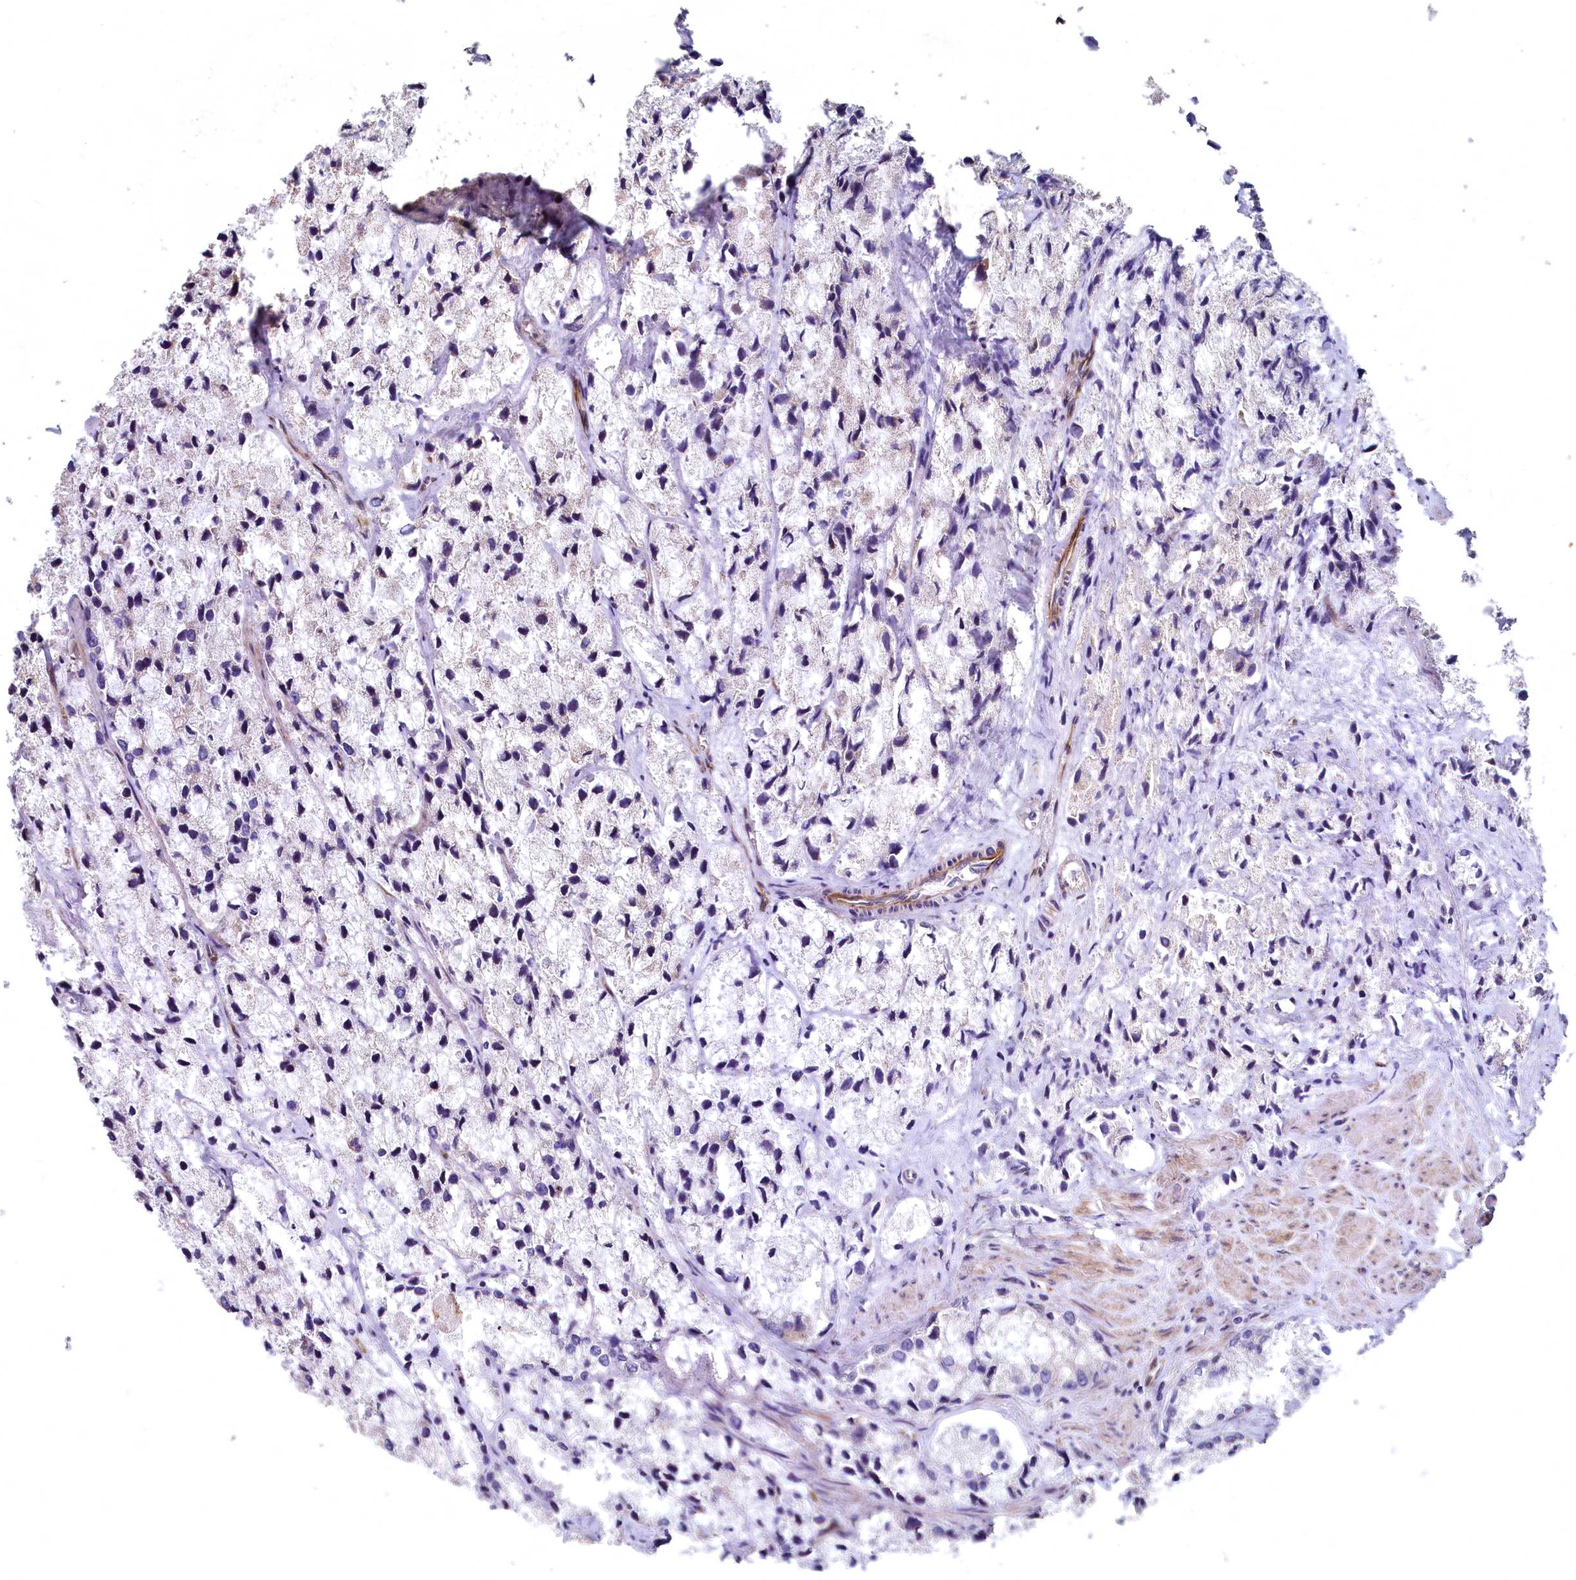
{"staining": {"intensity": "negative", "quantity": "none", "location": "none"}, "tissue": "prostate cancer", "cell_type": "Tumor cells", "image_type": "cancer", "snomed": [{"axis": "morphology", "description": "Adenocarcinoma, High grade"}, {"axis": "topography", "description": "Prostate"}], "caption": "Prostate cancer stained for a protein using immunohistochemistry (IHC) exhibits no expression tumor cells.", "gene": "ASXL3", "patient": {"sex": "male", "age": 66}}